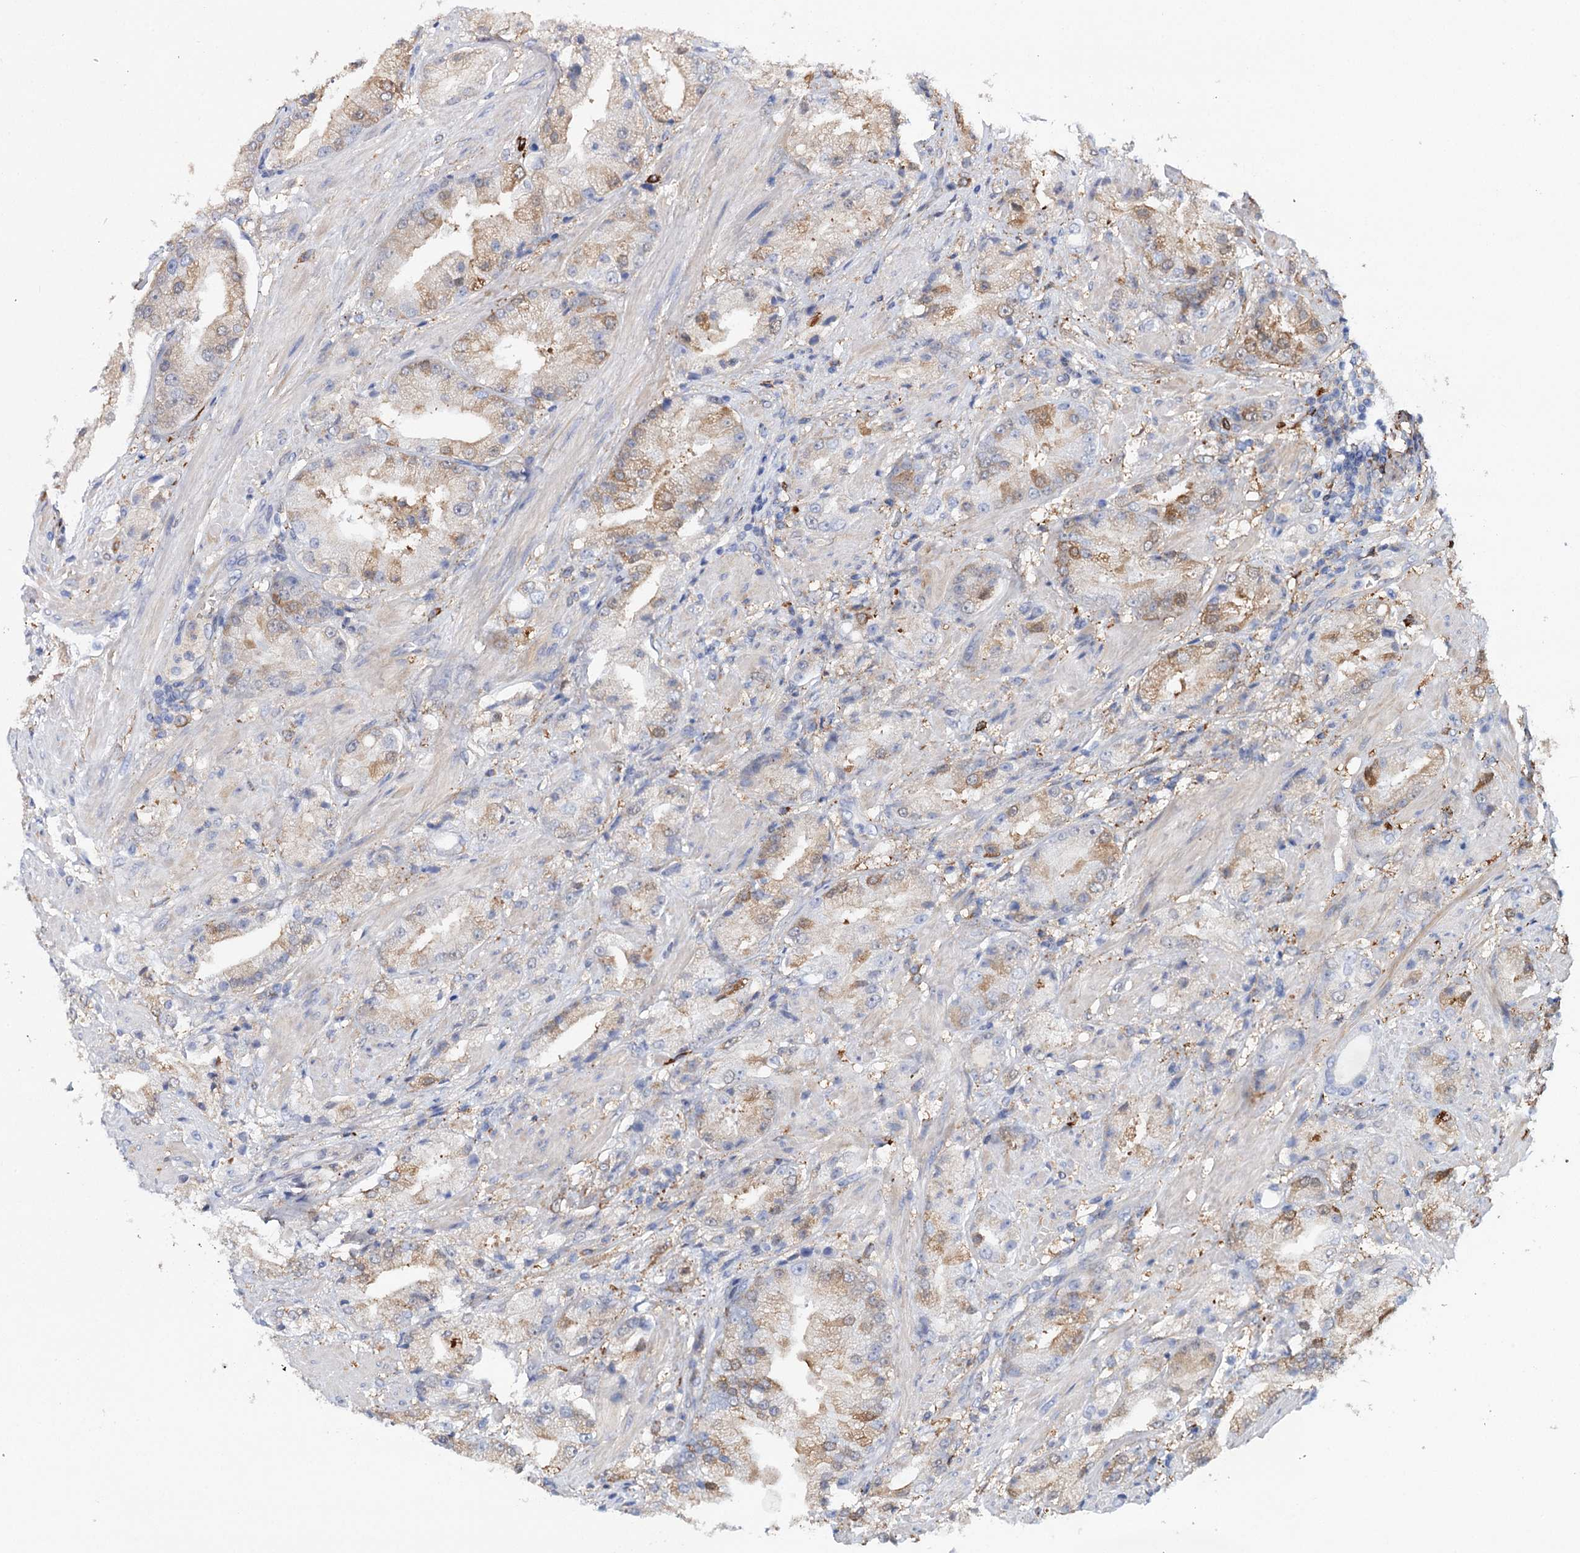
{"staining": {"intensity": "moderate", "quantity": "25%-75%", "location": "cytoplasmic/membranous"}, "tissue": "prostate cancer", "cell_type": "Tumor cells", "image_type": "cancer", "snomed": [{"axis": "morphology", "description": "Adenocarcinoma, Low grade"}, {"axis": "topography", "description": "Prostate"}], "caption": "Prostate cancer (low-grade adenocarcinoma) was stained to show a protein in brown. There is medium levels of moderate cytoplasmic/membranous expression in about 25%-75% of tumor cells.", "gene": "CFAP46", "patient": {"sex": "male", "age": 67}}